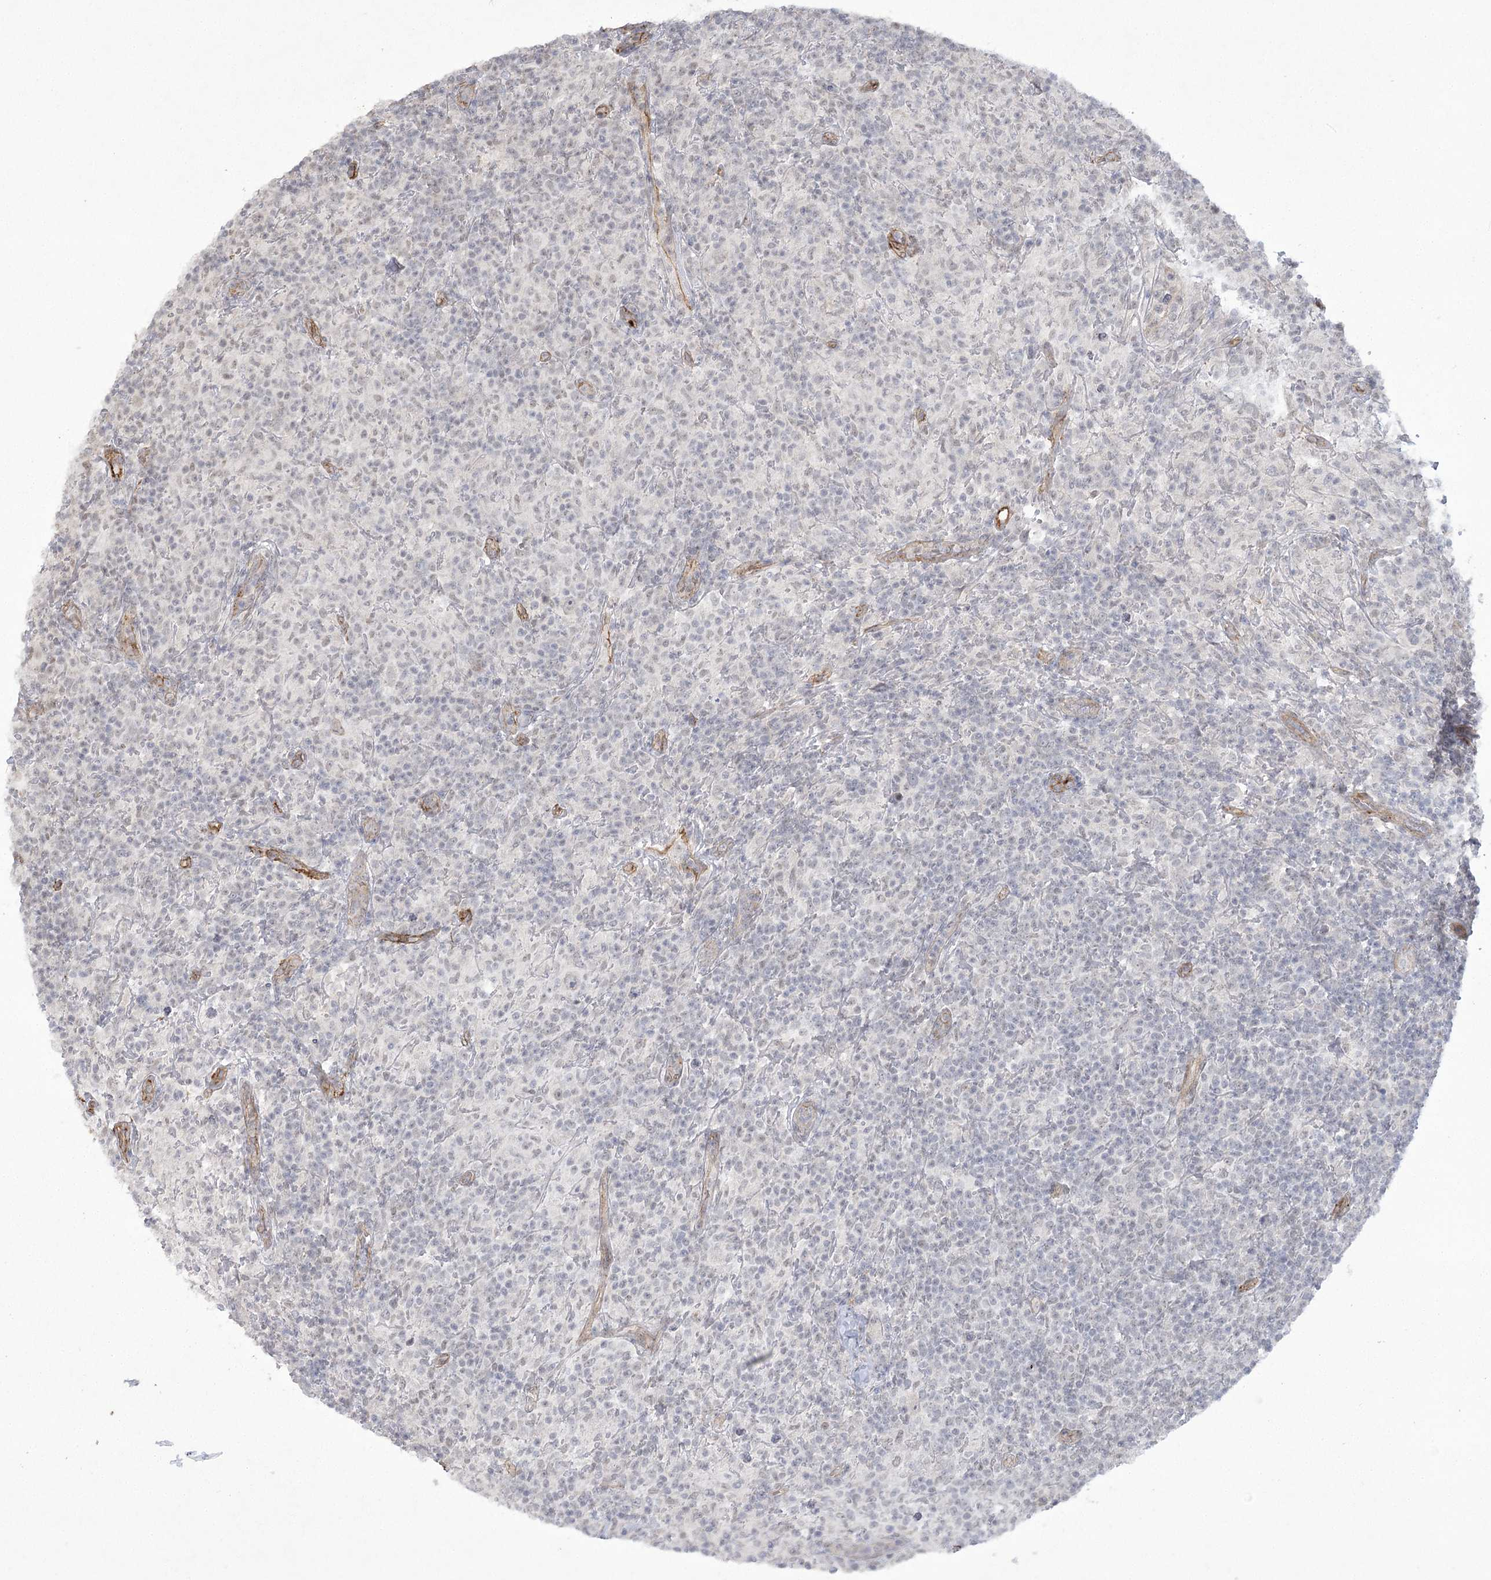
{"staining": {"intensity": "negative", "quantity": "none", "location": "none"}, "tissue": "lymphoma", "cell_type": "Tumor cells", "image_type": "cancer", "snomed": [{"axis": "morphology", "description": "Hodgkin's disease, NOS"}, {"axis": "topography", "description": "Lymph node"}], "caption": "This is an immunohistochemistry image of lymphoma. There is no positivity in tumor cells.", "gene": "AMTN", "patient": {"sex": "male", "age": 70}}